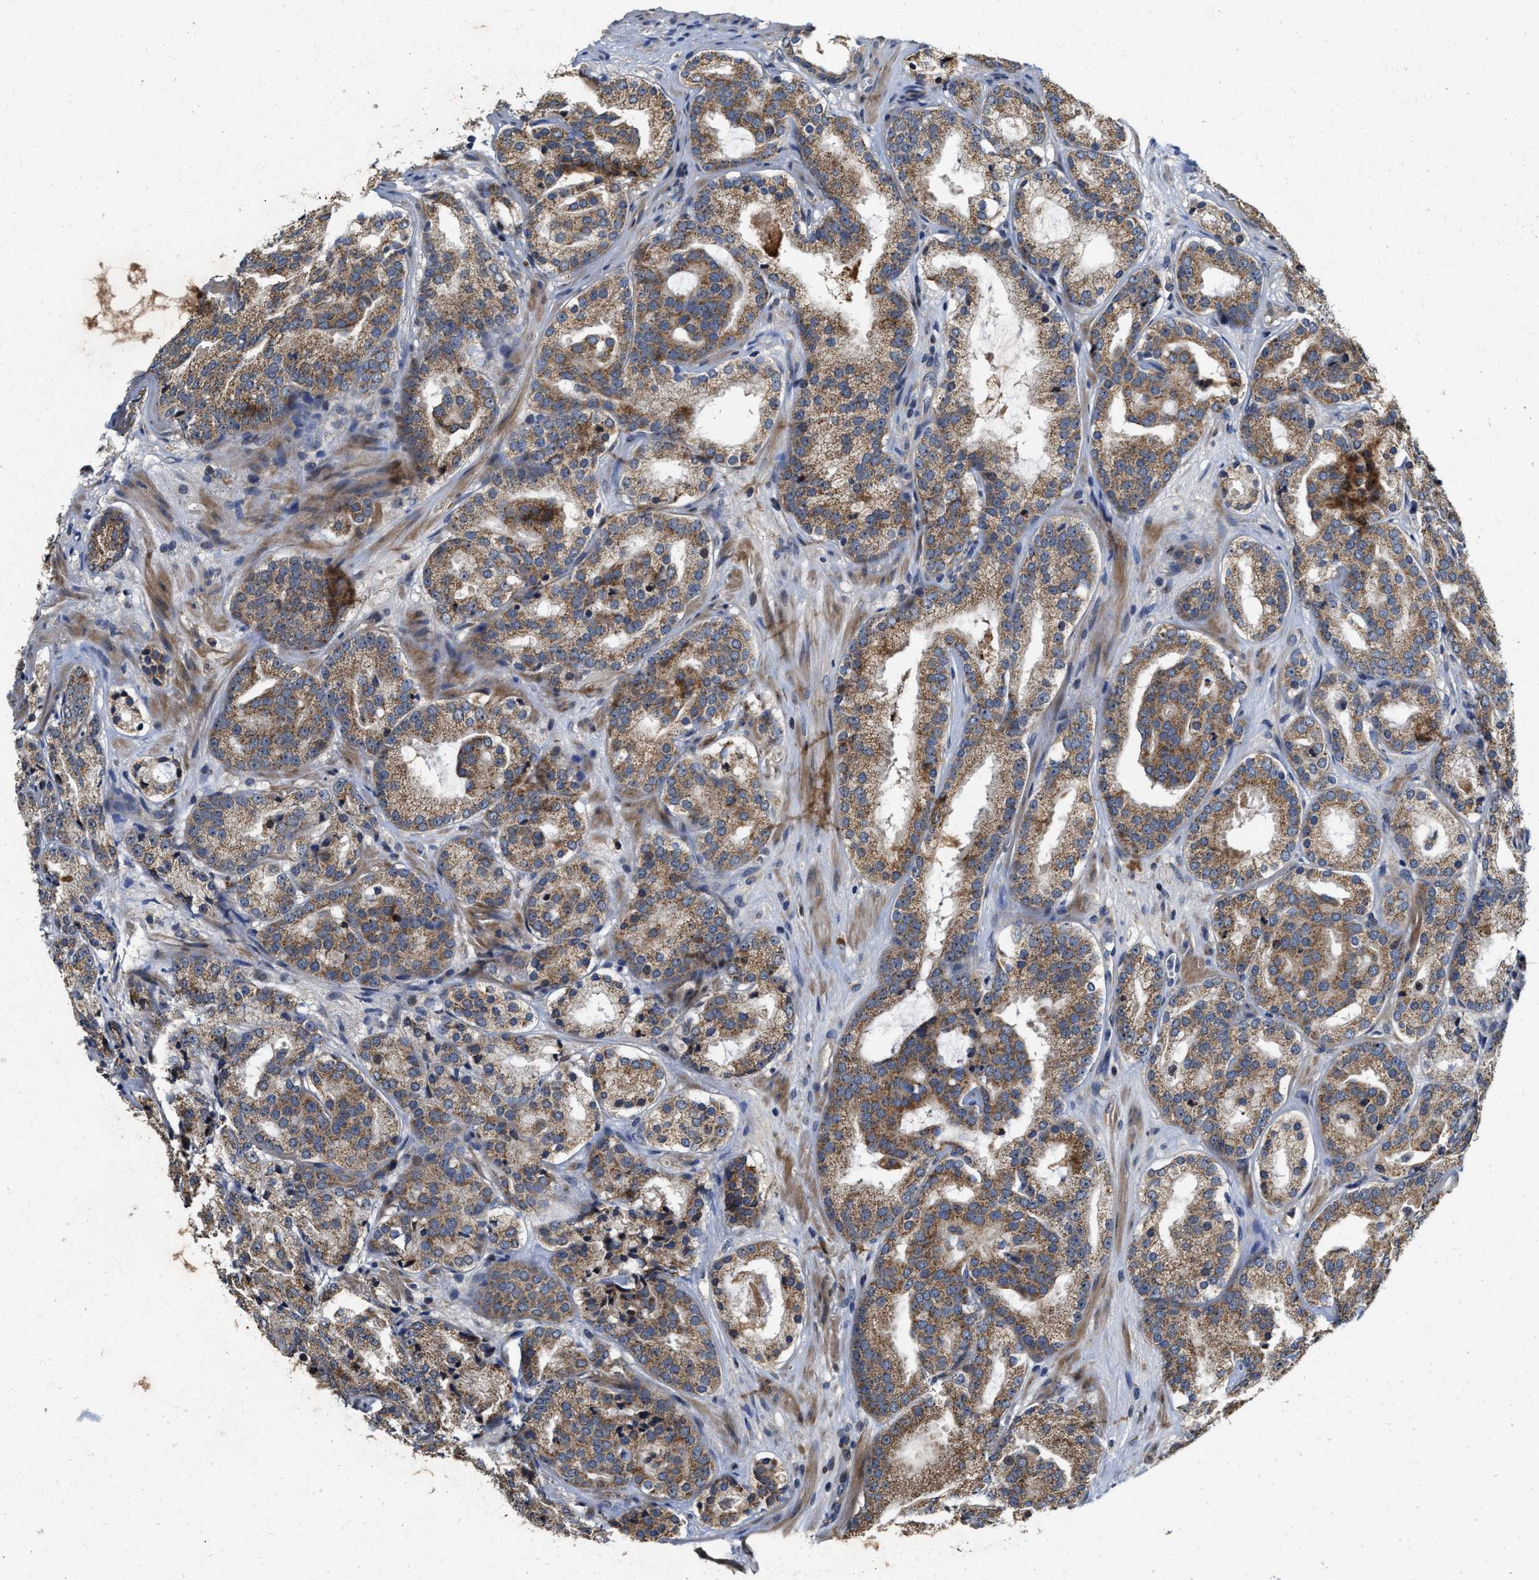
{"staining": {"intensity": "moderate", "quantity": ">75%", "location": "cytoplasmic/membranous"}, "tissue": "prostate cancer", "cell_type": "Tumor cells", "image_type": "cancer", "snomed": [{"axis": "morphology", "description": "Adenocarcinoma, Low grade"}, {"axis": "topography", "description": "Prostate"}], "caption": "Adenocarcinoma (low-grade) (prostate) tissue reveals moderate cytoplasmic/membranous expression in approximately >75% of tumor cells, visualized by immunohistochemistry.", "gene": "SCYL2", "patient": {"sex": "male", "age": 69}}